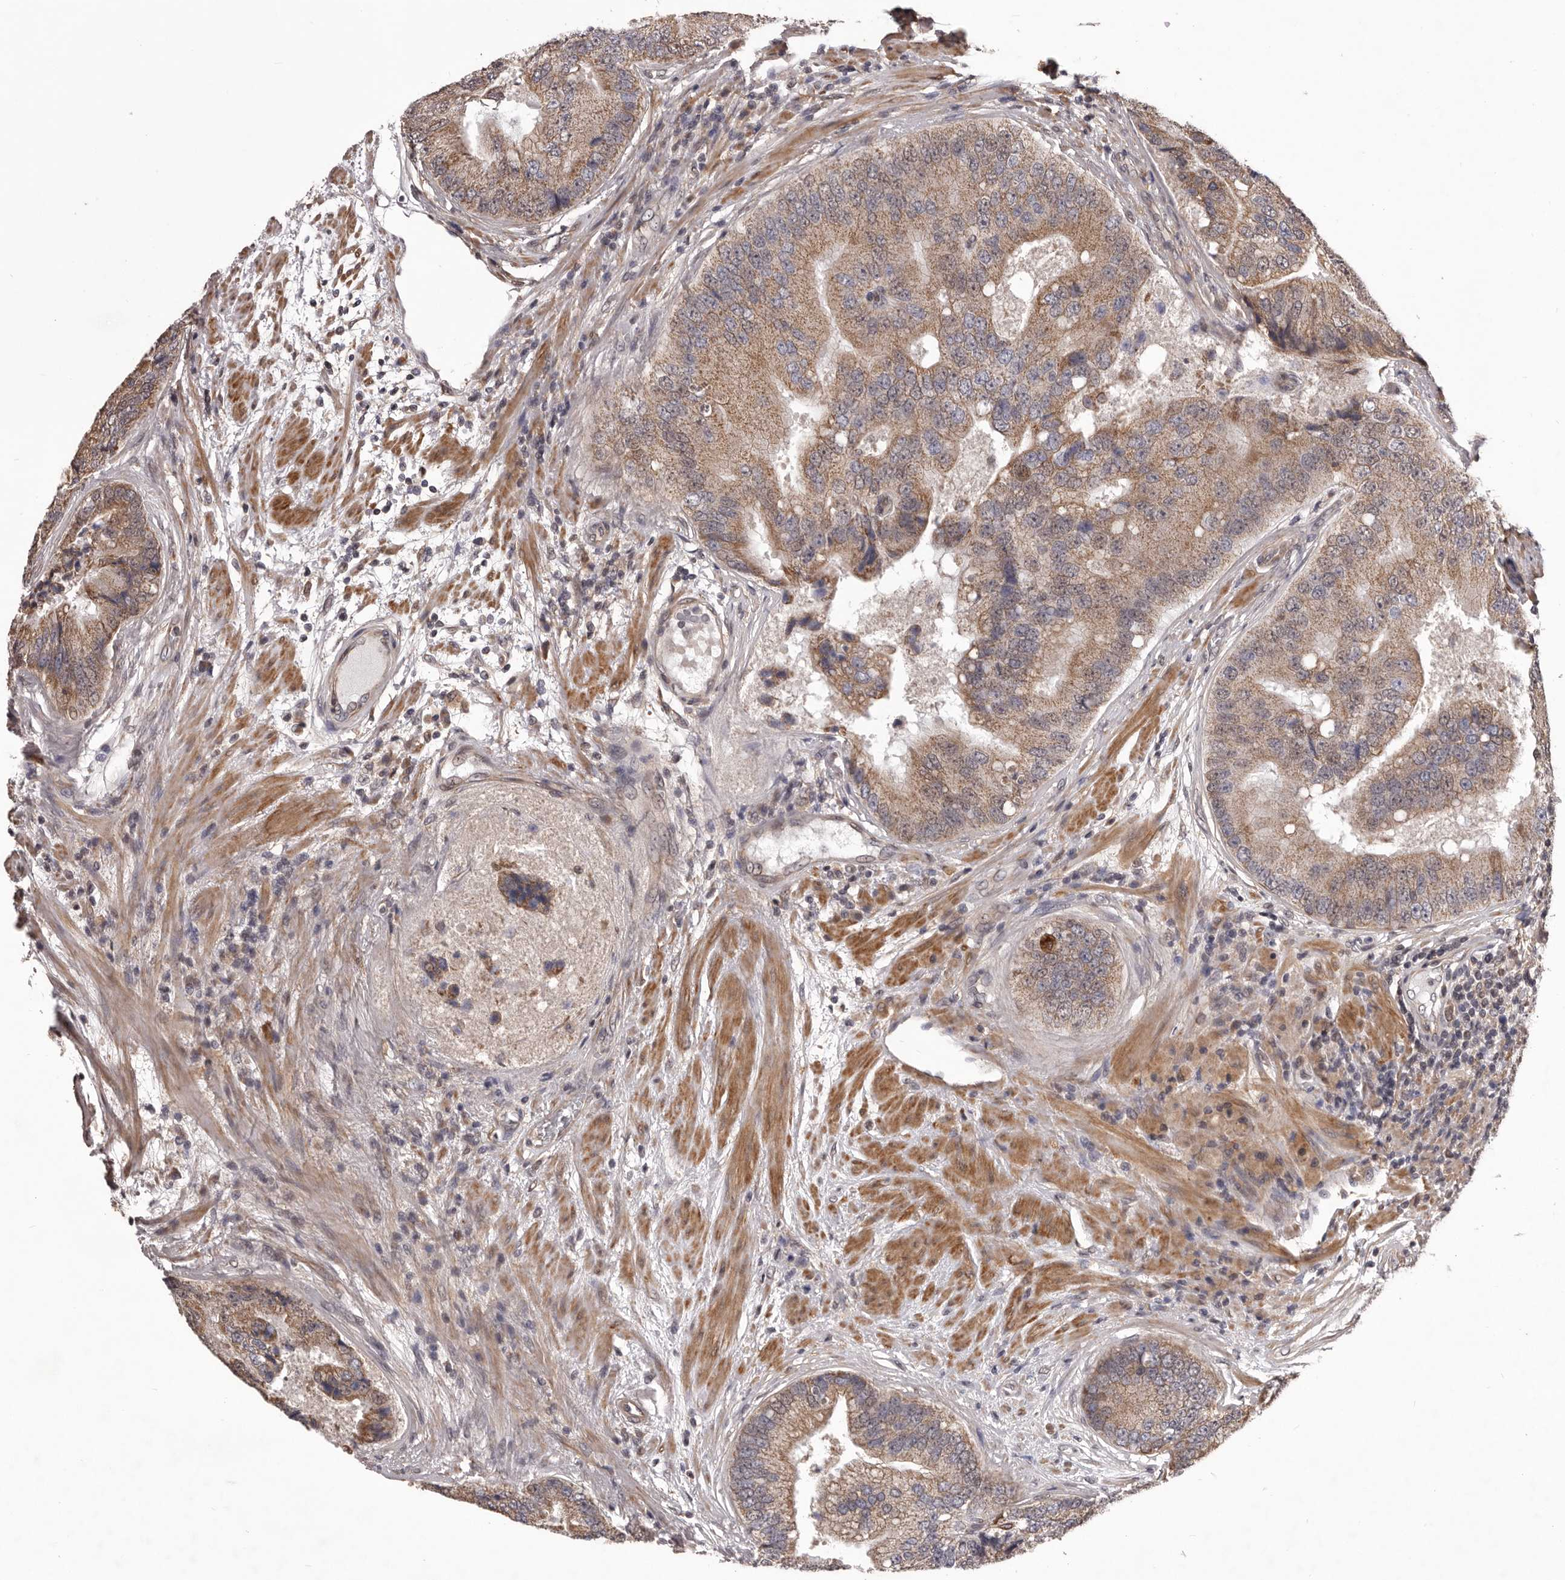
{"staining": {"intensity": "moderate", "quantity": ">75%", "location": "cytoplasmic/membranous"}, "tissue": "prostate cancer", "cell_type": "Tumor cells", "image_type": "cancer", "snomed": [{"axis": "morphology", "description": "Adenocarcinoma, High grade"}, {"axis": "topography", "description": "Prostate"}], "caption": "This histopathology image shows immunohistochemistry (IHC) staining of human prostate cancer (adenocarcinoma (high-grade)), with medium moderate cytoplasmic/membranous expression in about >75% of tumor cells.", "gene": "CELF3", "patient": {"sex": "male", "age": 70}}